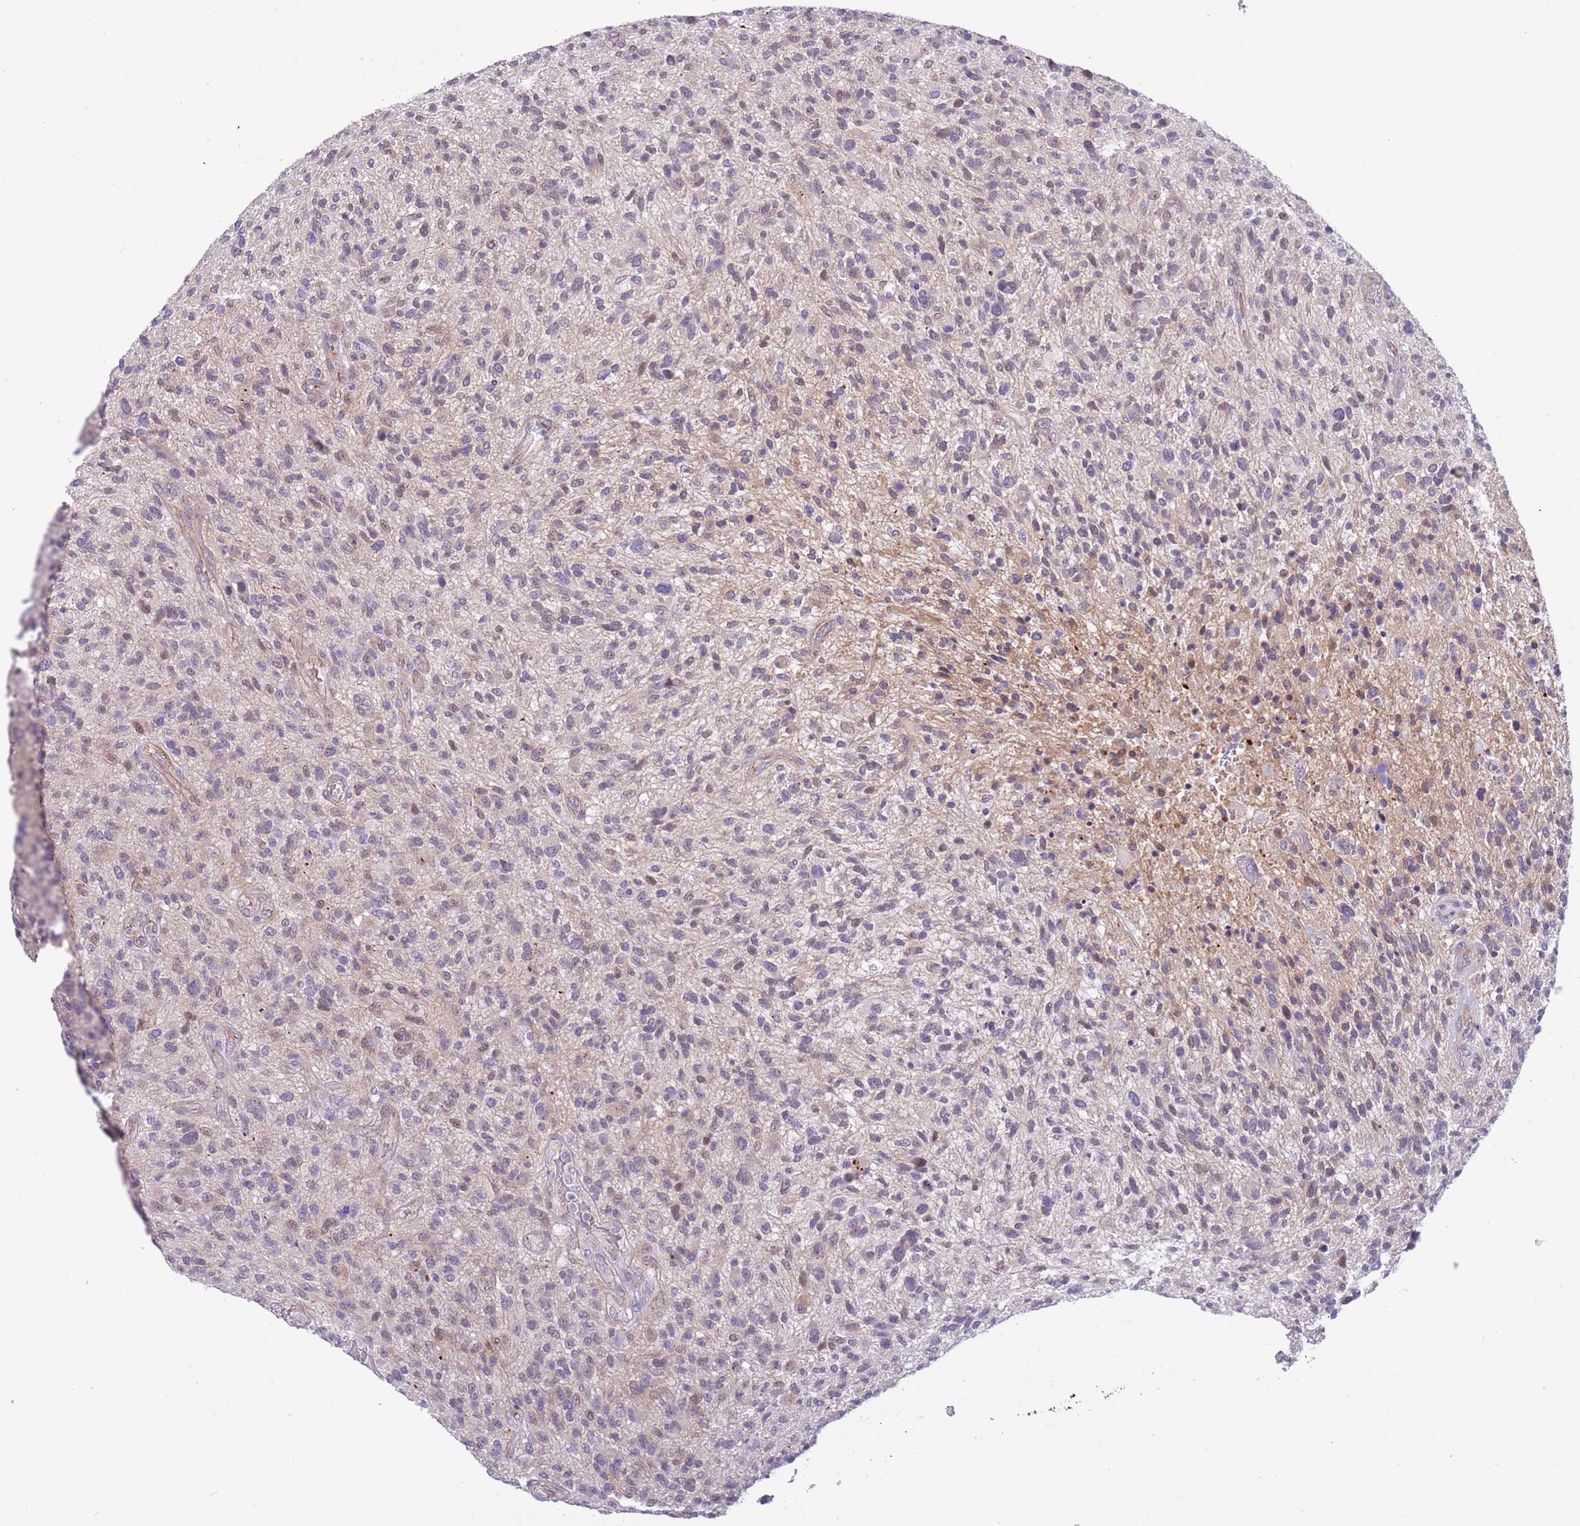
{"staining": {"intensity": "negative", "quantity": "none", "location": "none"}, "tissue": "glioma", "cell_type": "Tumor cells", "image_type": "cancer", "snomed": [{"axis": "morphology", "description": "Glioma, malignant, High grade"}, {"axis": "topography", "description": "Brain"}], "caption": "Immunohistochemical staining of glioma displays no significant positivity in tumor cells.", "gene": "ITGB6", "patient": {"sex": "male", "age": 47}}